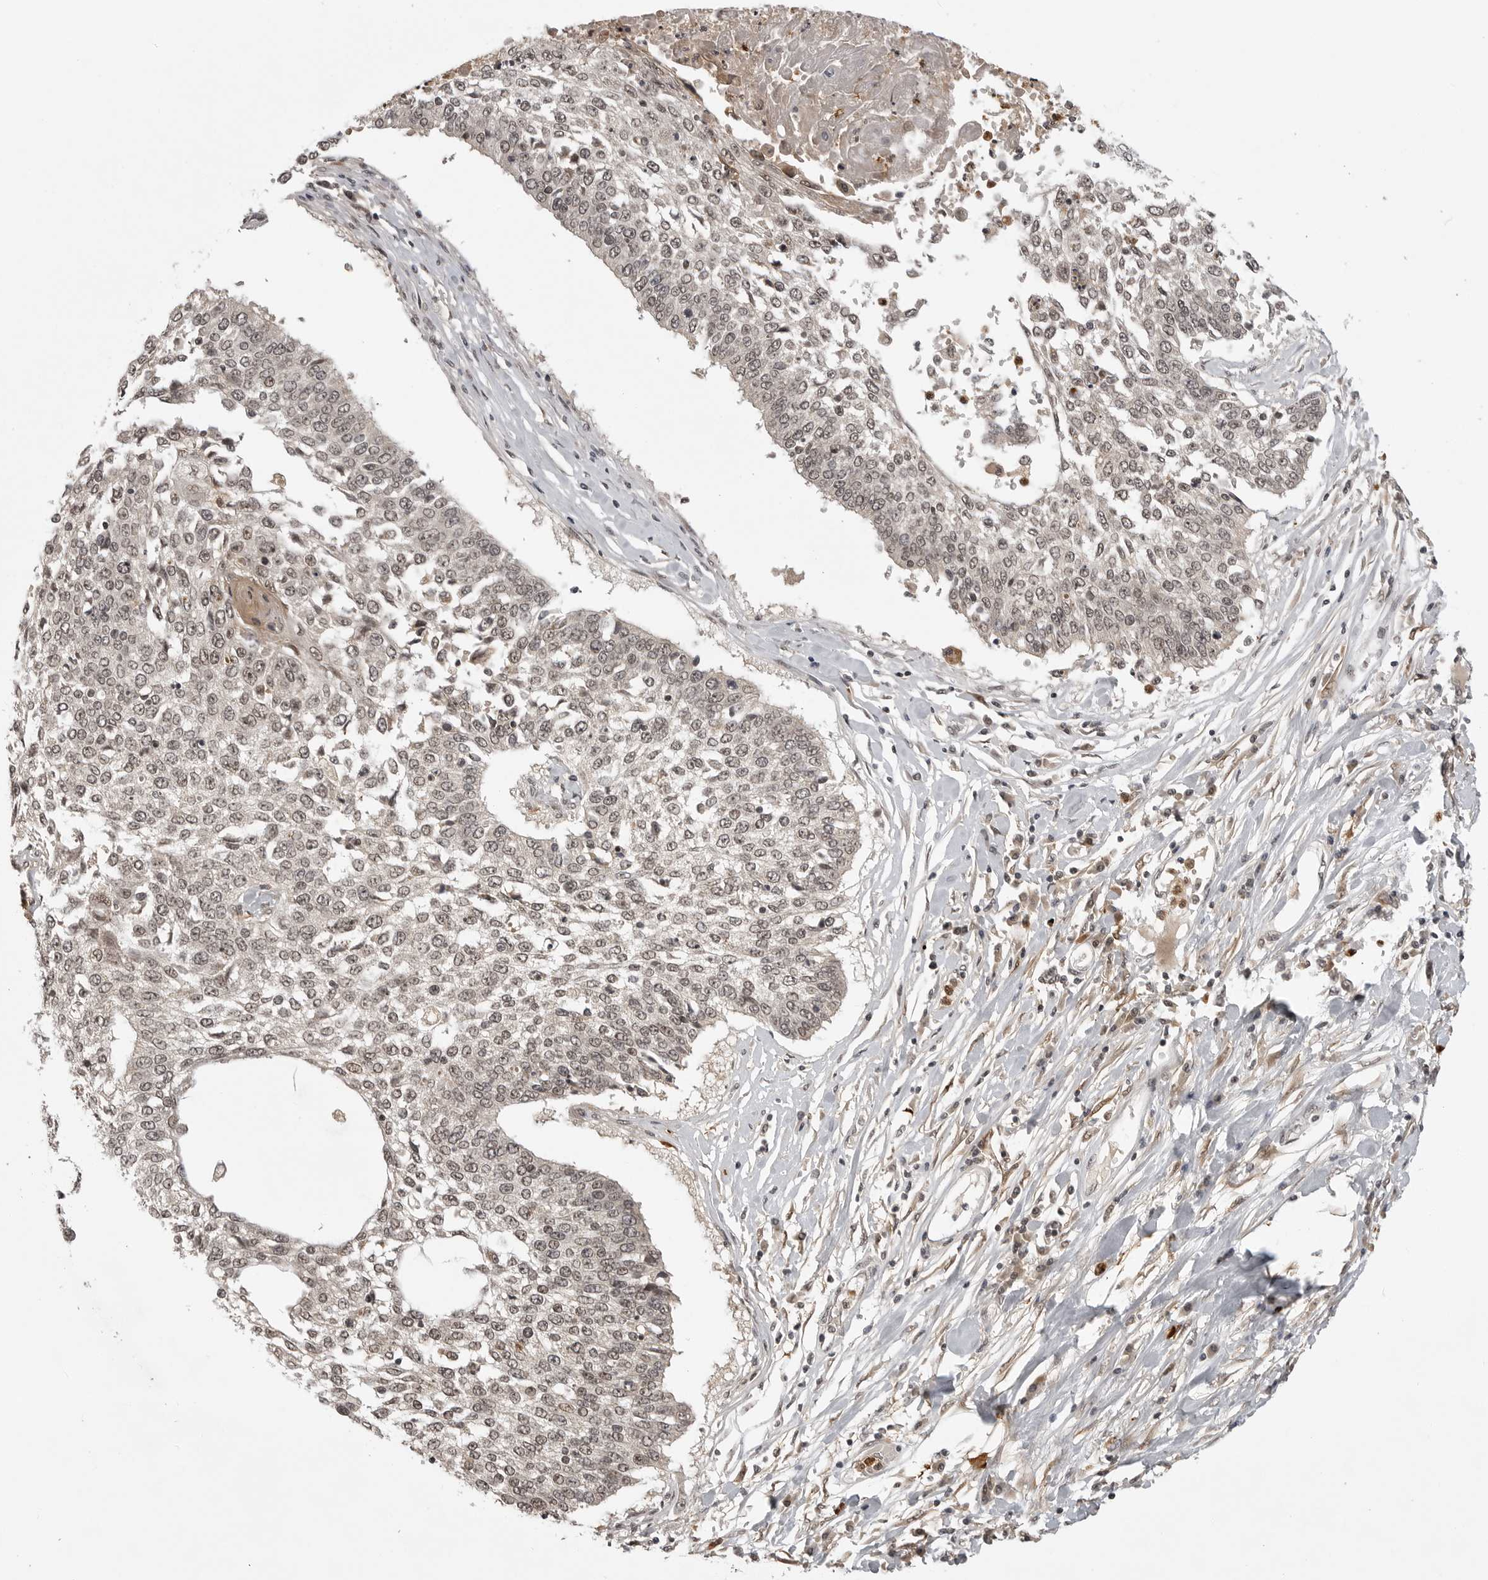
{"staining": {"intensity": "weak", "quantity": "25%-75%", "location": "nuclear"}, "tissue": "lung cancer", "cell_type": "Tumor cells", "image_type": "cancer", "snomed": [{"axis": "morphology", "description": "Normal tissue, NOS"}, {"axis": "morphology", "description": "Squamous cell carcinoma, NOS"}, {"axis": "topography", "description": "Cartilage tissue"}, {"axis": "topography", "description": "Bronchus"}, {"axis": "topography", "description": "Lung"}, {"axis": "topography", "description": "Peripheral nerve tissue"}], "caption": "The image reveals staining of lung cancer, revealing weak nuclear protein staining (brown color) within tumor cells. (DAB (3,3'-diaminobenzidine) = brown stain, brightfield microscopy at high magnification).", "gene": "PEG3", "patient": {"sex": "female", "age": 49}}